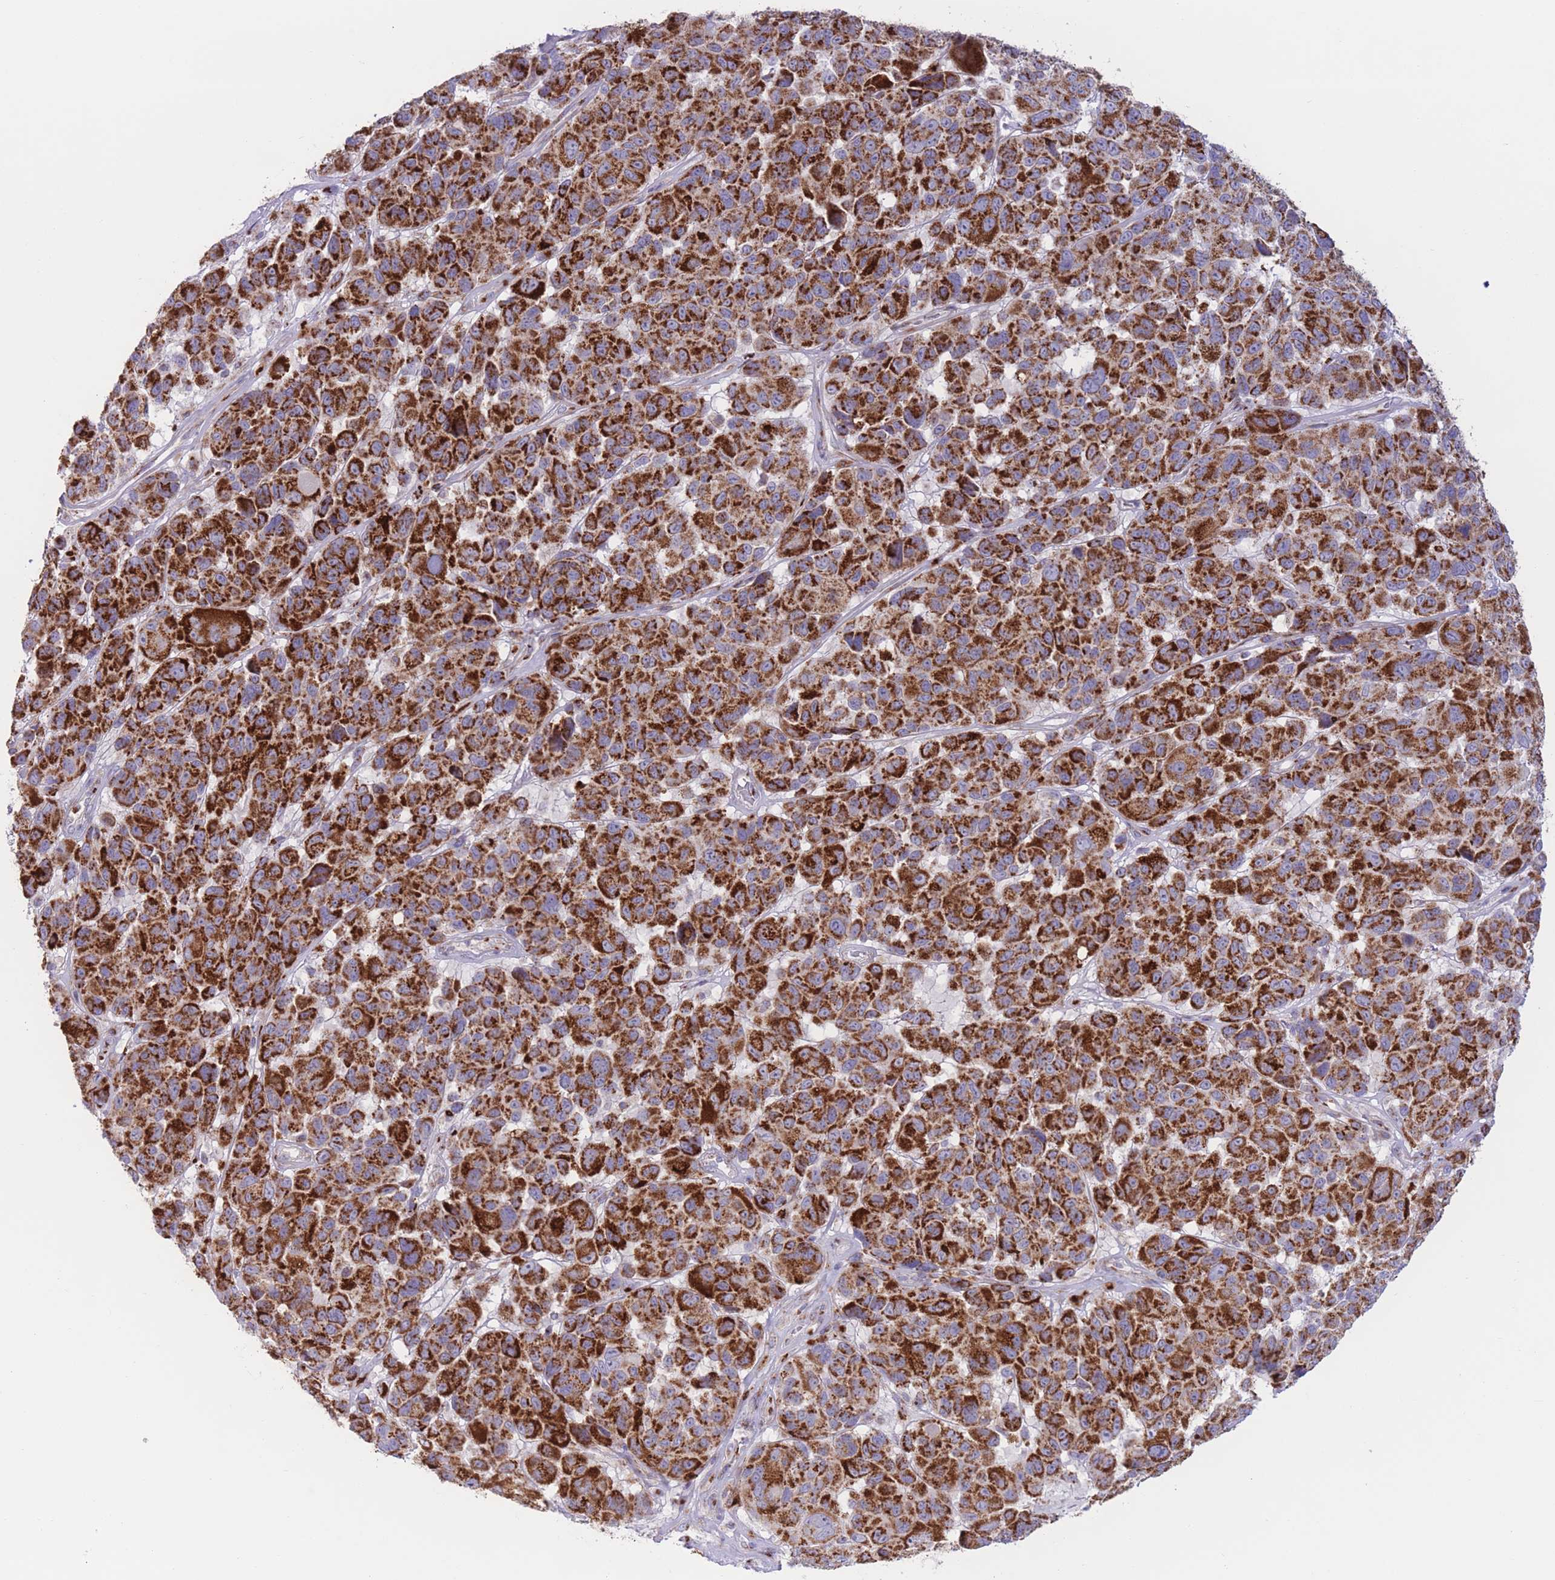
{"staining": {"intensity": "strong", "quantity": ">75%", "location": "cytoplasmic/membranous"}, "tissue": "melanoma", "cell_type": "Tumor cells", "image_type": "cancer", "snomed": [{"axis": "morphology", "description": "Malignant melanoma, NOS"}, {"axis": "topography", "description": "Skin"}], "caption": "Immunohistochemical staining of melanoma reveals strong cytoplasmic/membranous protein expression in about >75% of tumor cells.", "gene": "MPND", "patient": {"sex": "female", "age": 66}}